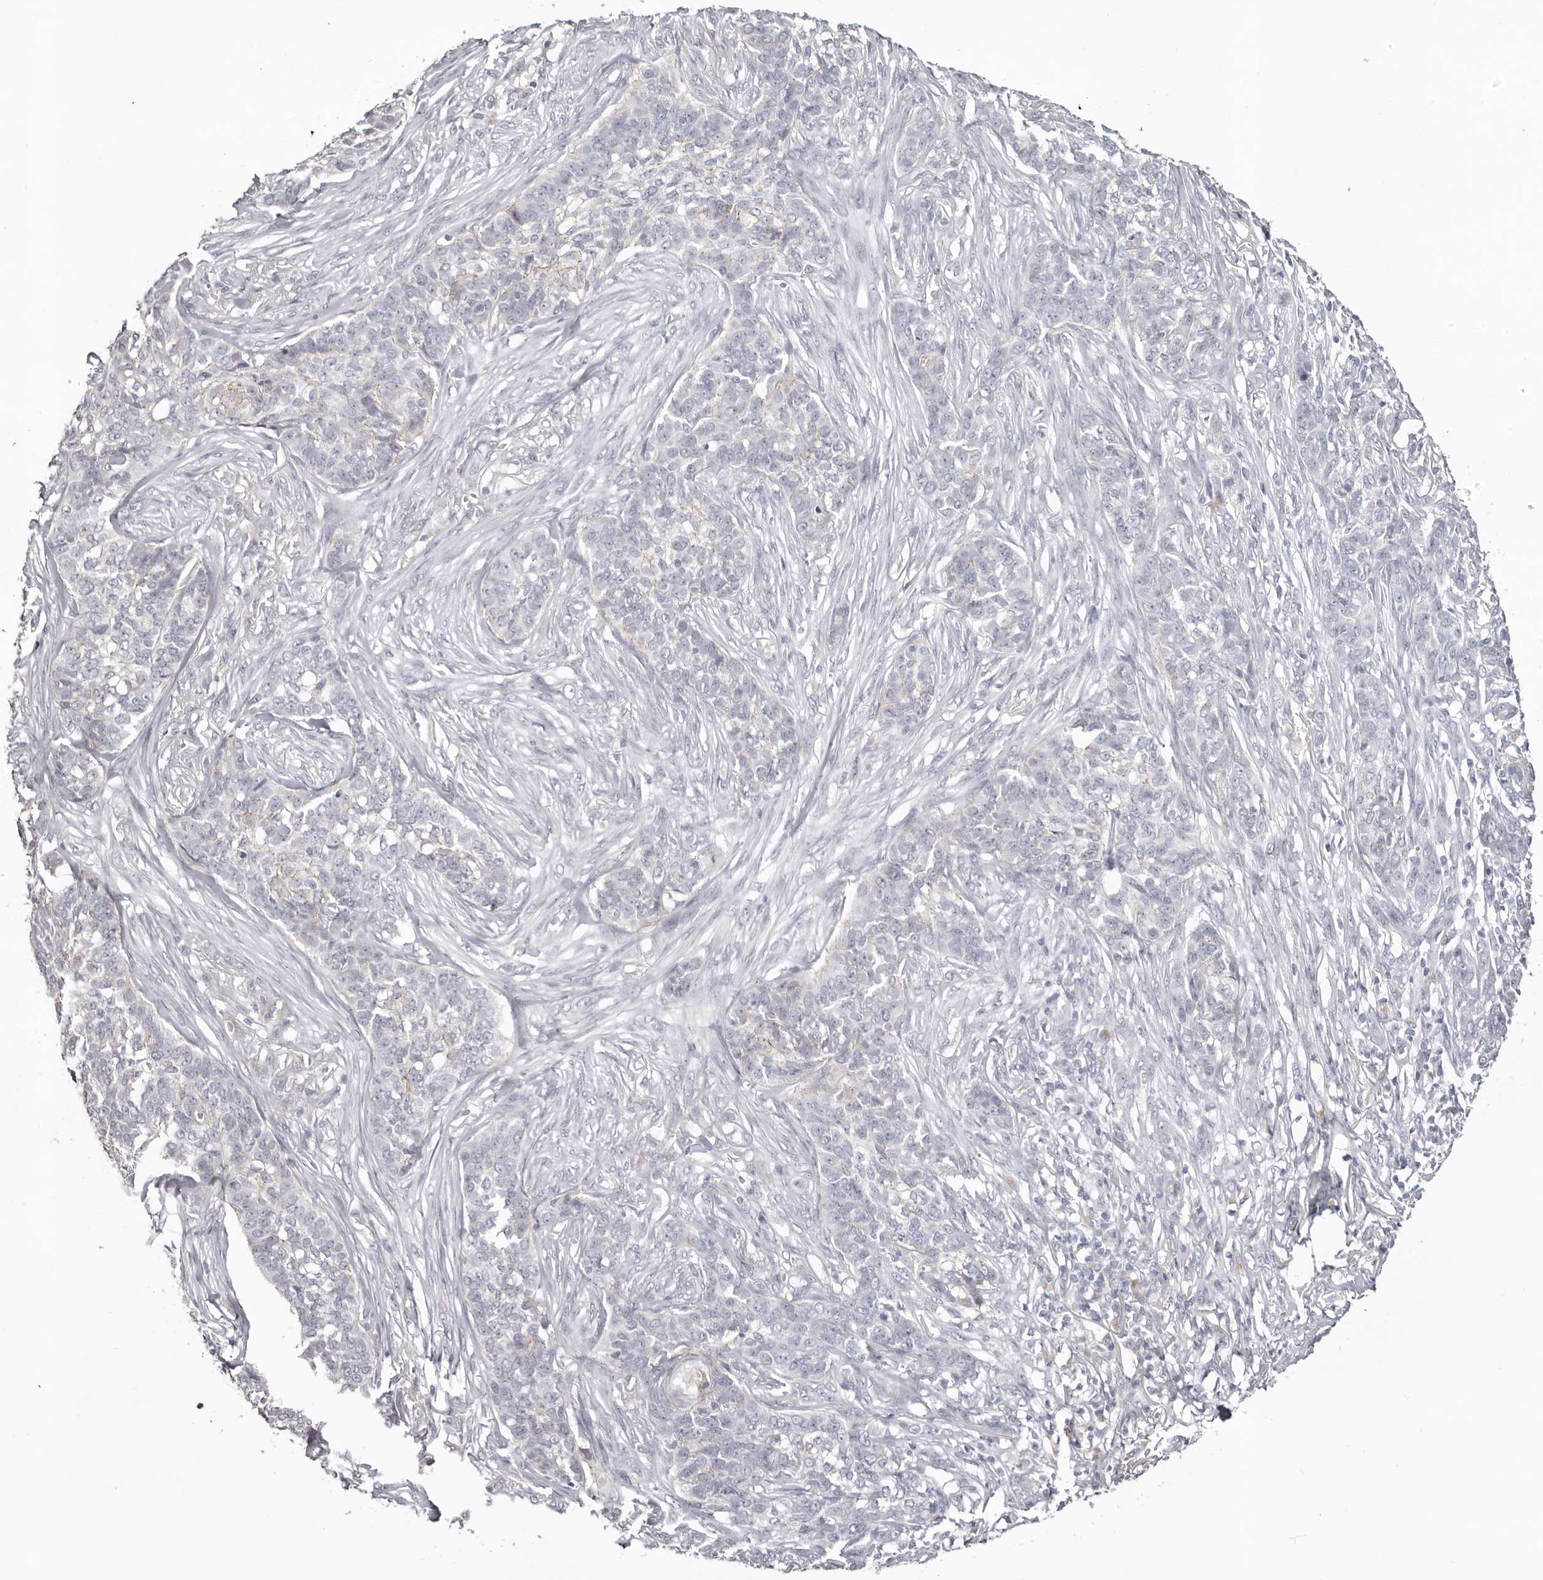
{"staining": {"intensity": "negative", "quantity": "none", "location": "none"}, "tissue": "skin cancer", "cell_type": "Tumor cells", "image_type": "cancer", "snomed": [{"axis": "morphology", "description": "Basal cell carcinoma"}, {"axis": "topography", "description": "Skin"}], "caption": "Tumor cells show no significant expression in skin basal cell carcinoma.", "gene": "PCDHB6", "patient": {"sex": "male", "age": 85}}